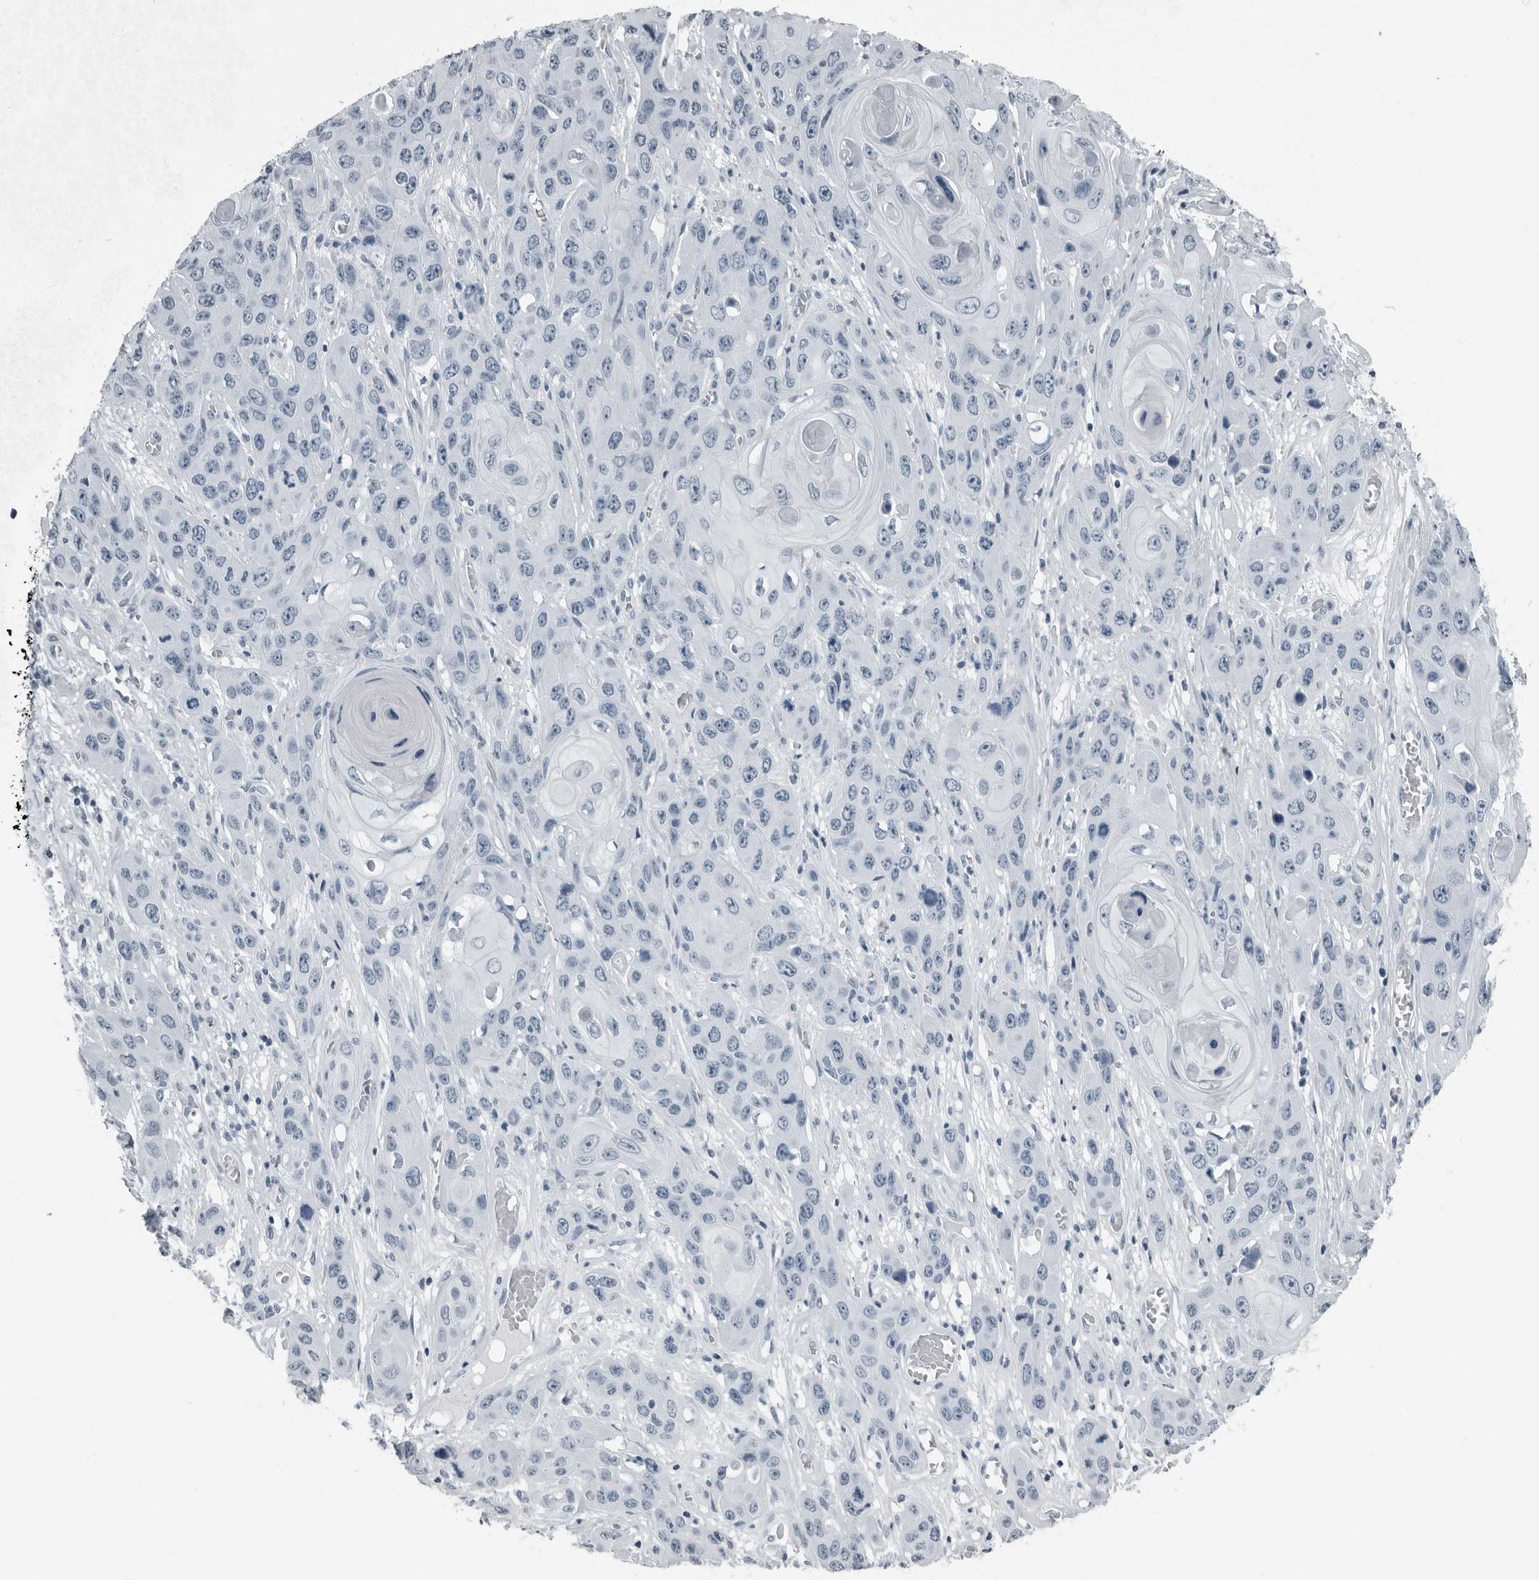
{"staining": {"intensity": "negative", "quantity": "none", "location": "none"}, "tissue": "skin cancer", "cell_type": "Tumor cells", "image_type": "cancer", "snomed": [{"axis": "morphology", "description": "Squamous cell carcinoma, NOS"}, {"axis": "topography", "description": "Skin"}], "caption": "High power microscopy photomicrograph of an immunohistochemistry image of squamous cell carcinoma (skin), revealing no significant staining in tumor cells. Brightfield microscopy of immunohistochemistry (IHC) stained with DAB (3,3'-diaminobenzidine) (brown) and hematoxylin (blue), captured at high magnification.", "gene": "PRSS1", "patient": {"sex": "male", "age": 55}}